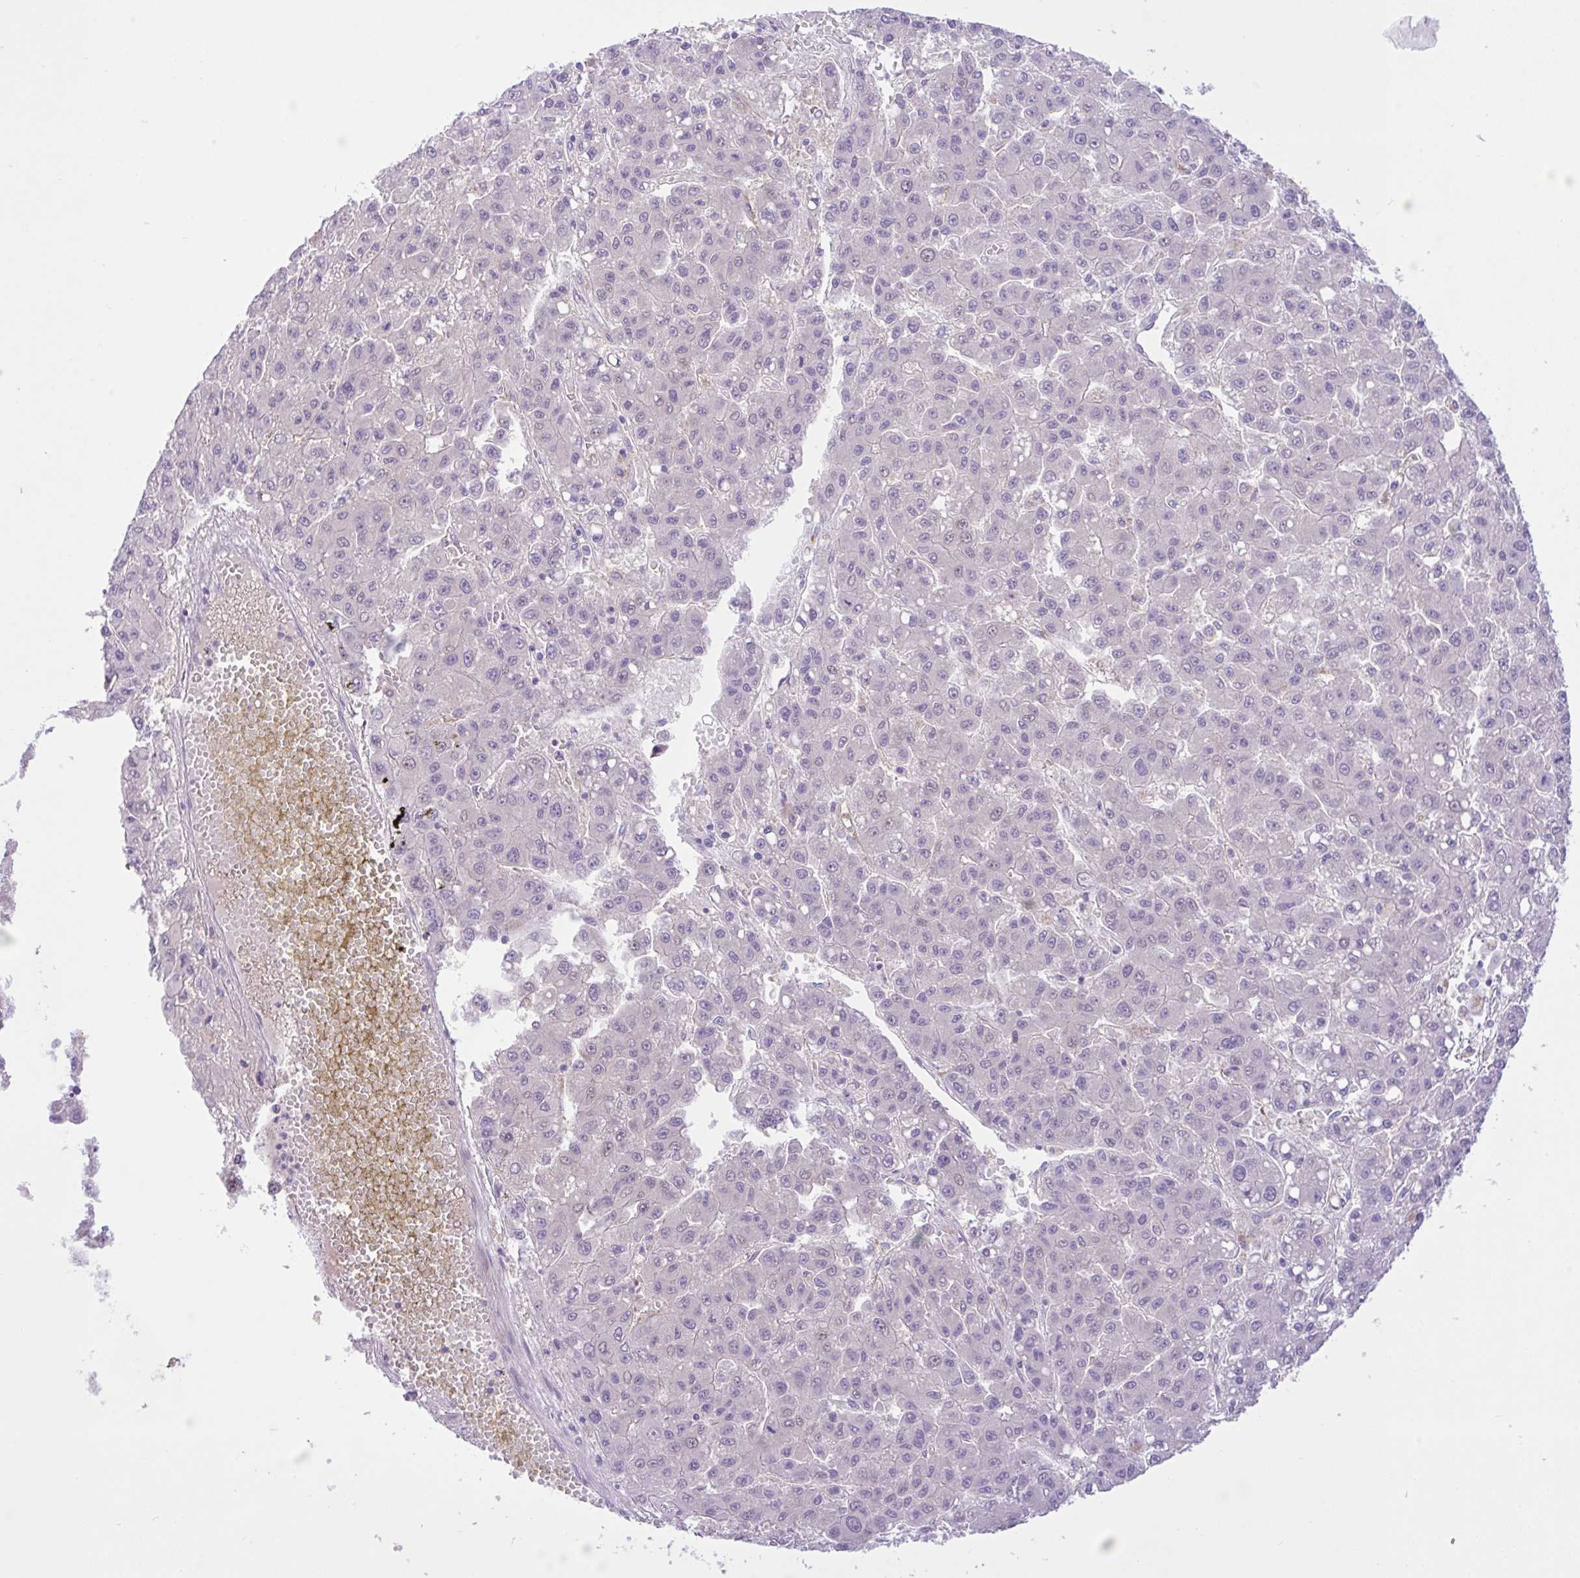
{"staining": {"intensity": "negative", "quantity": "none", "location": "none"}, "tissue": "liver cancer", "cell_type": "Tumor cells", "image_type": "cancer", "snomed": [{"axis": "morphology", "description": "Carcinoma, Hepatocellular, NOS"}, {"axis": "topography", "description": "Liver"}], "caption": "Histopathology image shows no protein positivity in tumor cells of hepatocellular carcinoma (liver) tissue.", "gene": "ZNF101", "patient": {"sex": "male", "age": 70}}